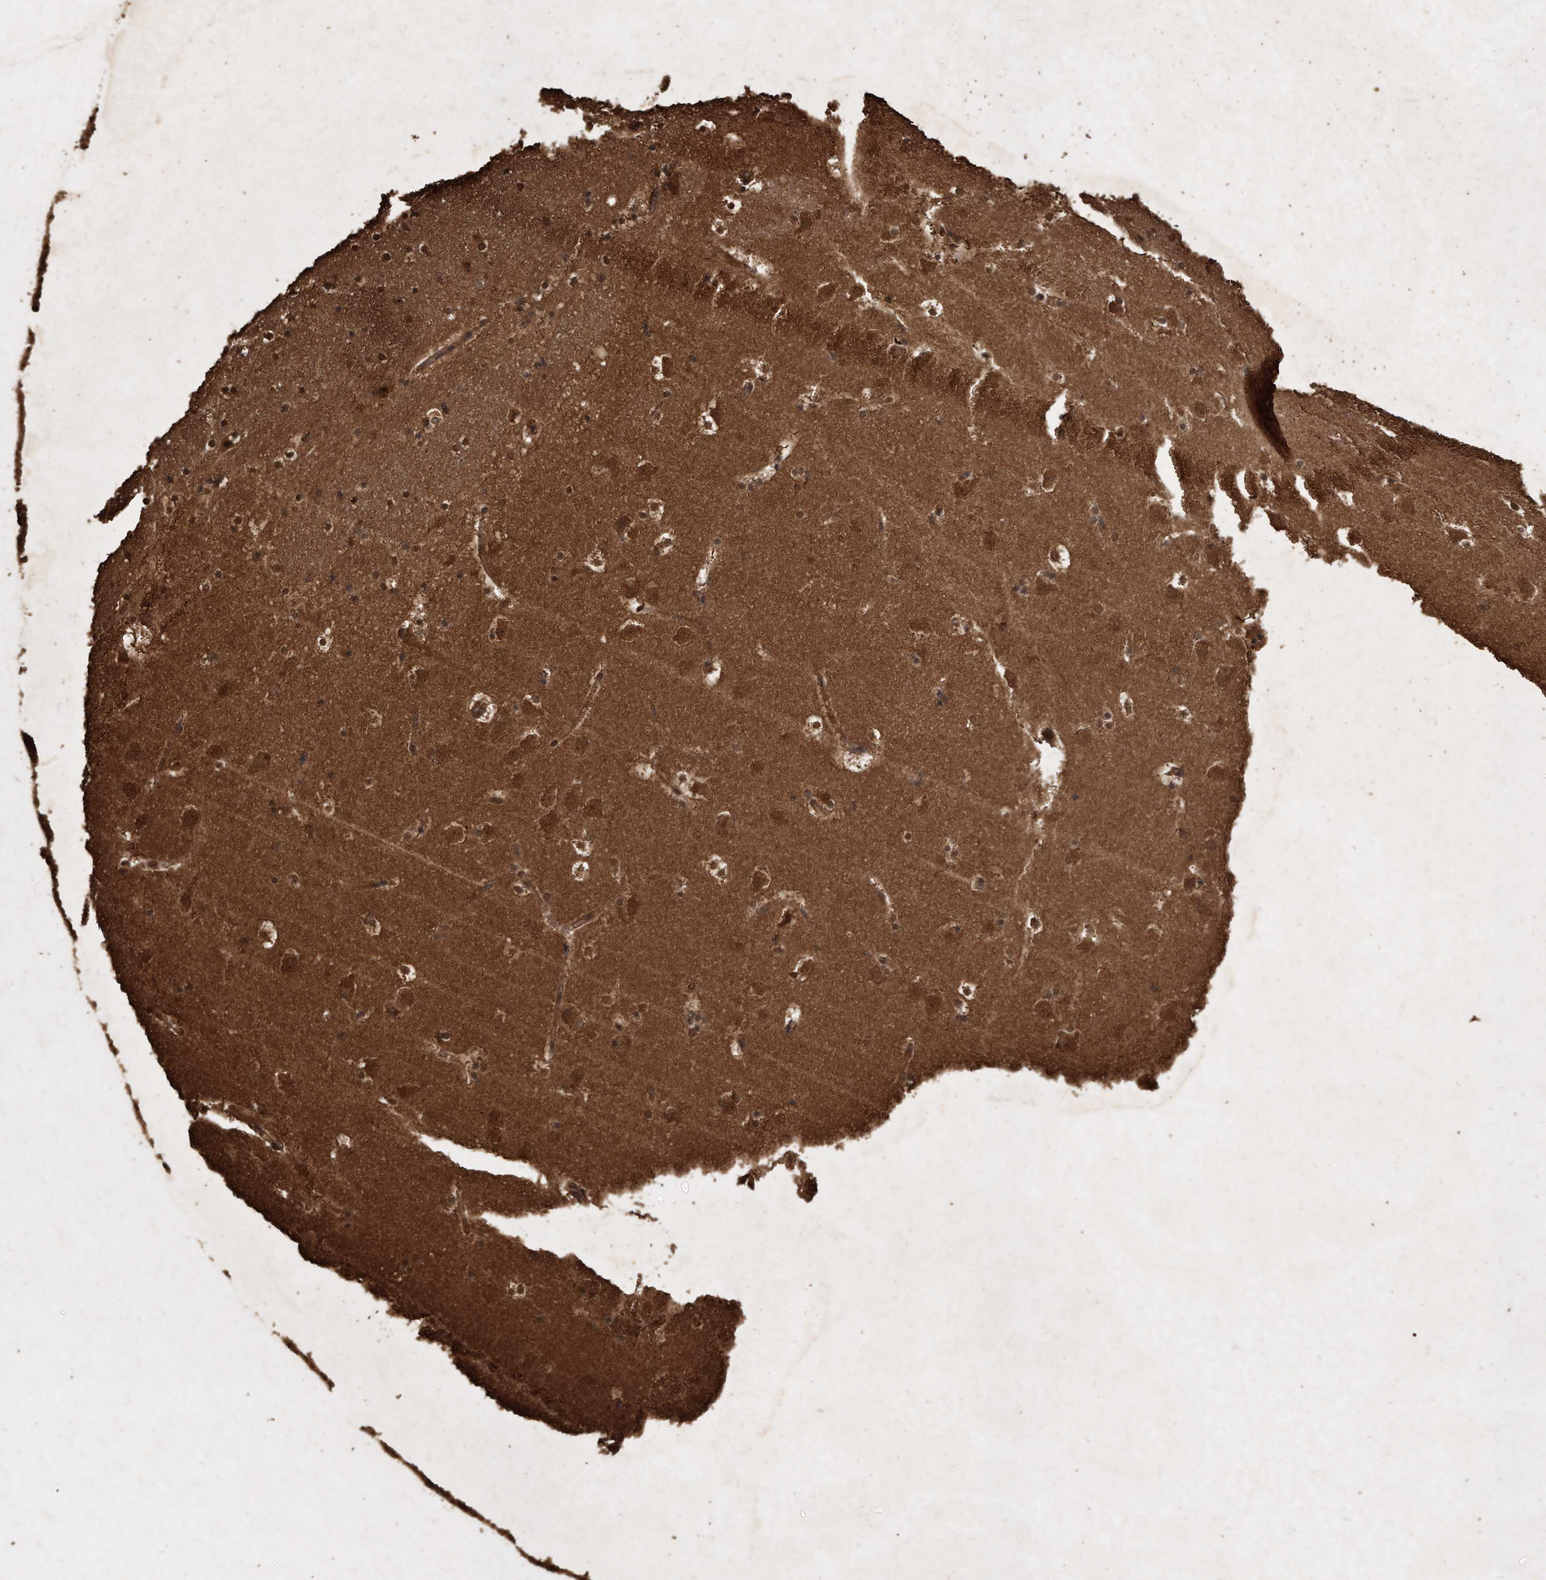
{"staining": {"intensity": "moderate", "quantity": "25%-75%", "location": "cytoplasmic/membranous,nuclear"}, "tissue": "caudate", "cell_type": "Glial cells", "image_type": "normal", "snomed": [{"axis": "morphology", "description": "Normal tissue, NOS"}, {"axis": "topography", "description": "Lateral ventricle wall"}], "caption": "Glial cells show moderate cytoplasmic/membranous,nuclear staining in approximately 25%-75% of cells in benign caudate.", "gene": "CFLAR", "patient": {"sex": "male", "age": 45}}